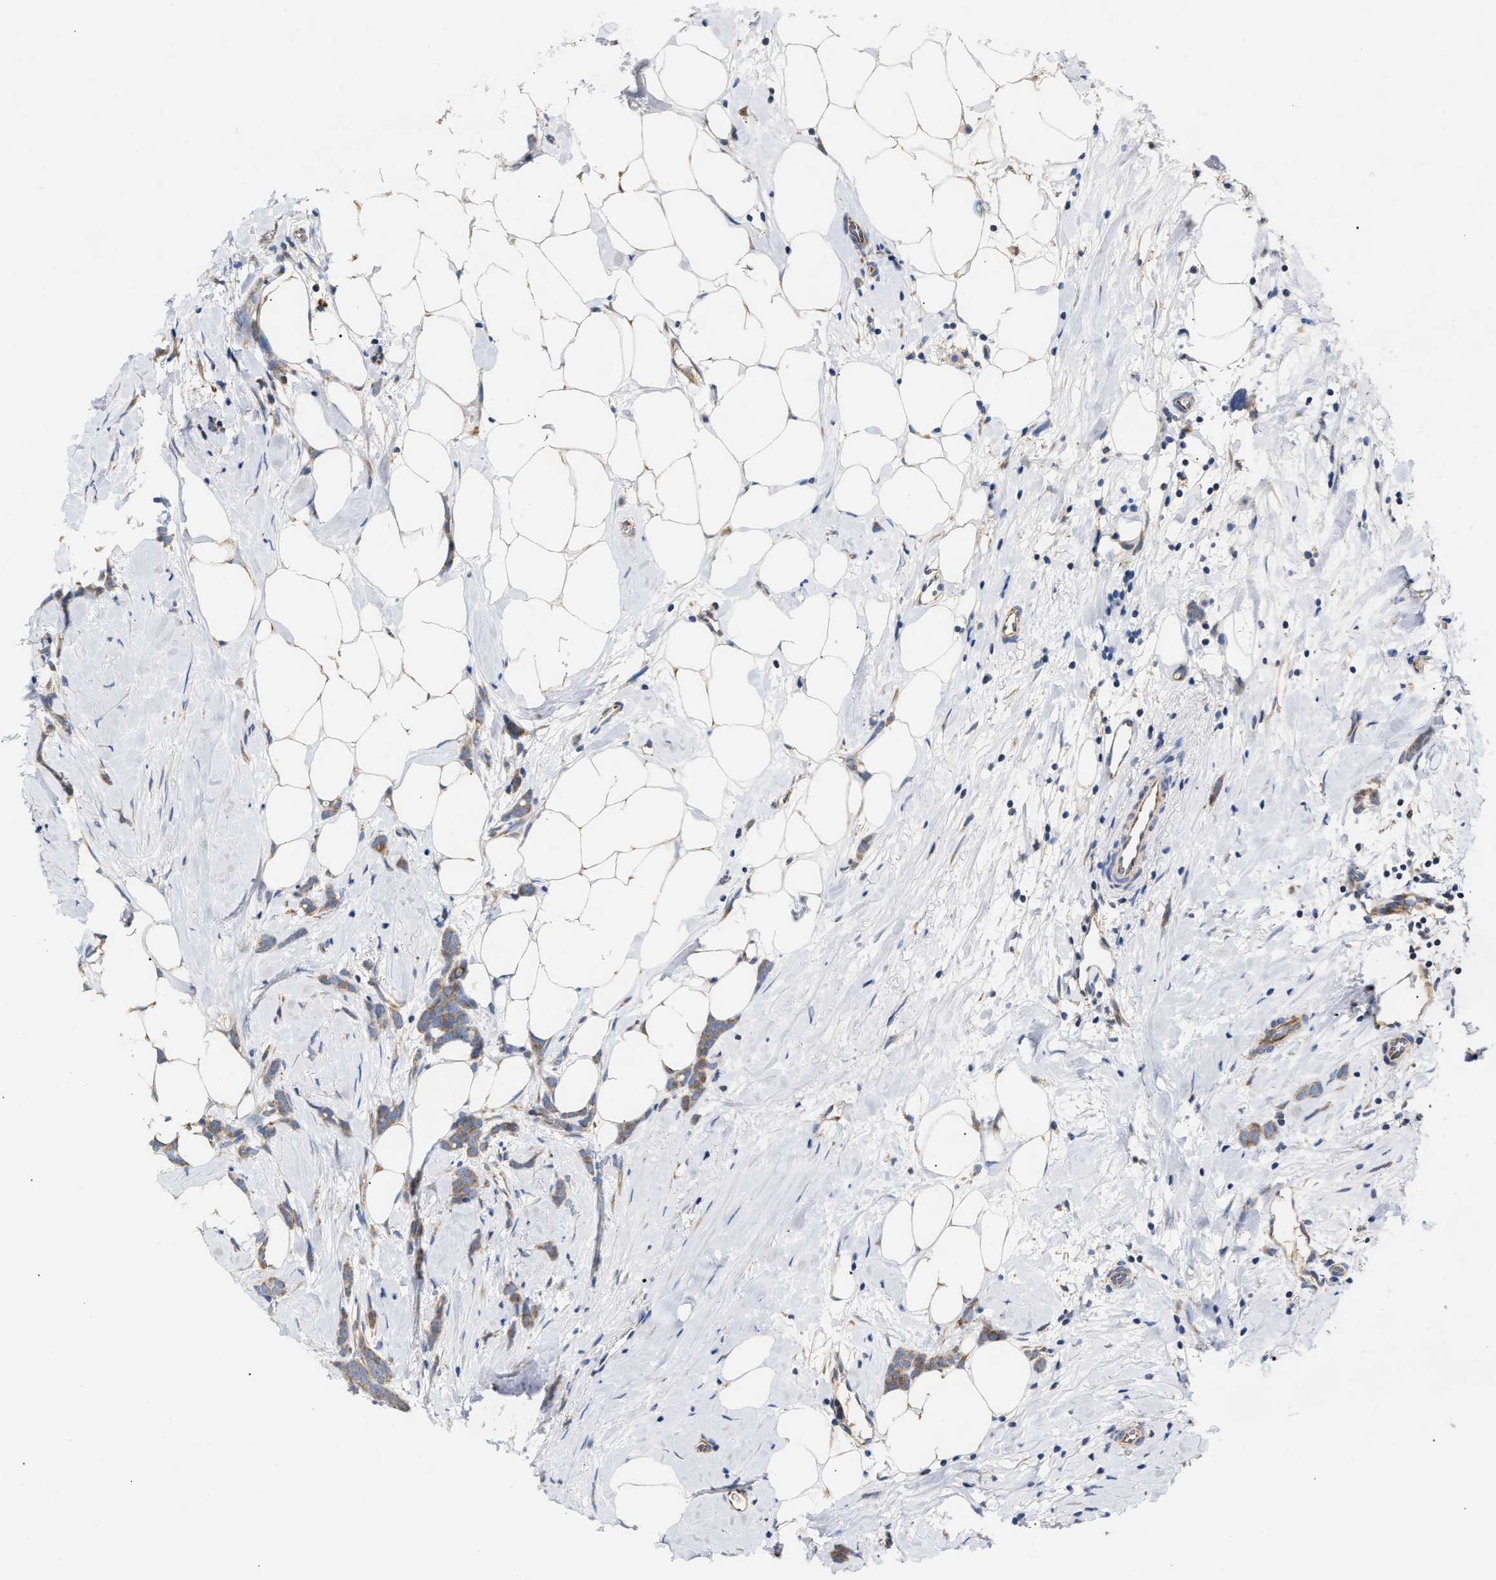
{"staining": {"intensity": "moderate", "quantity": "25%-75%", "location": "cytoplasmic/membranous"}, "tissue": "breast cancer", "cell_type": "Tumor cells", "image_type": "cancer", "snomed": [{"axis": "morphology", "description": "Lobular carcinoma, in situ"}, {"axis": "morphology", "description": "Lobular carcinoma"}, {"axis": "topography", "description": "Breast"}], "caption": "Breast cancer (lobular carcinoma) stained with DAB IHC exhibits medium levels of moderate cytoplasmic/membranous positivity in approximately 25%-75% of tumor cells.", "gene": "MALSU1", "patient": {"sex": "female", "age": 41}}